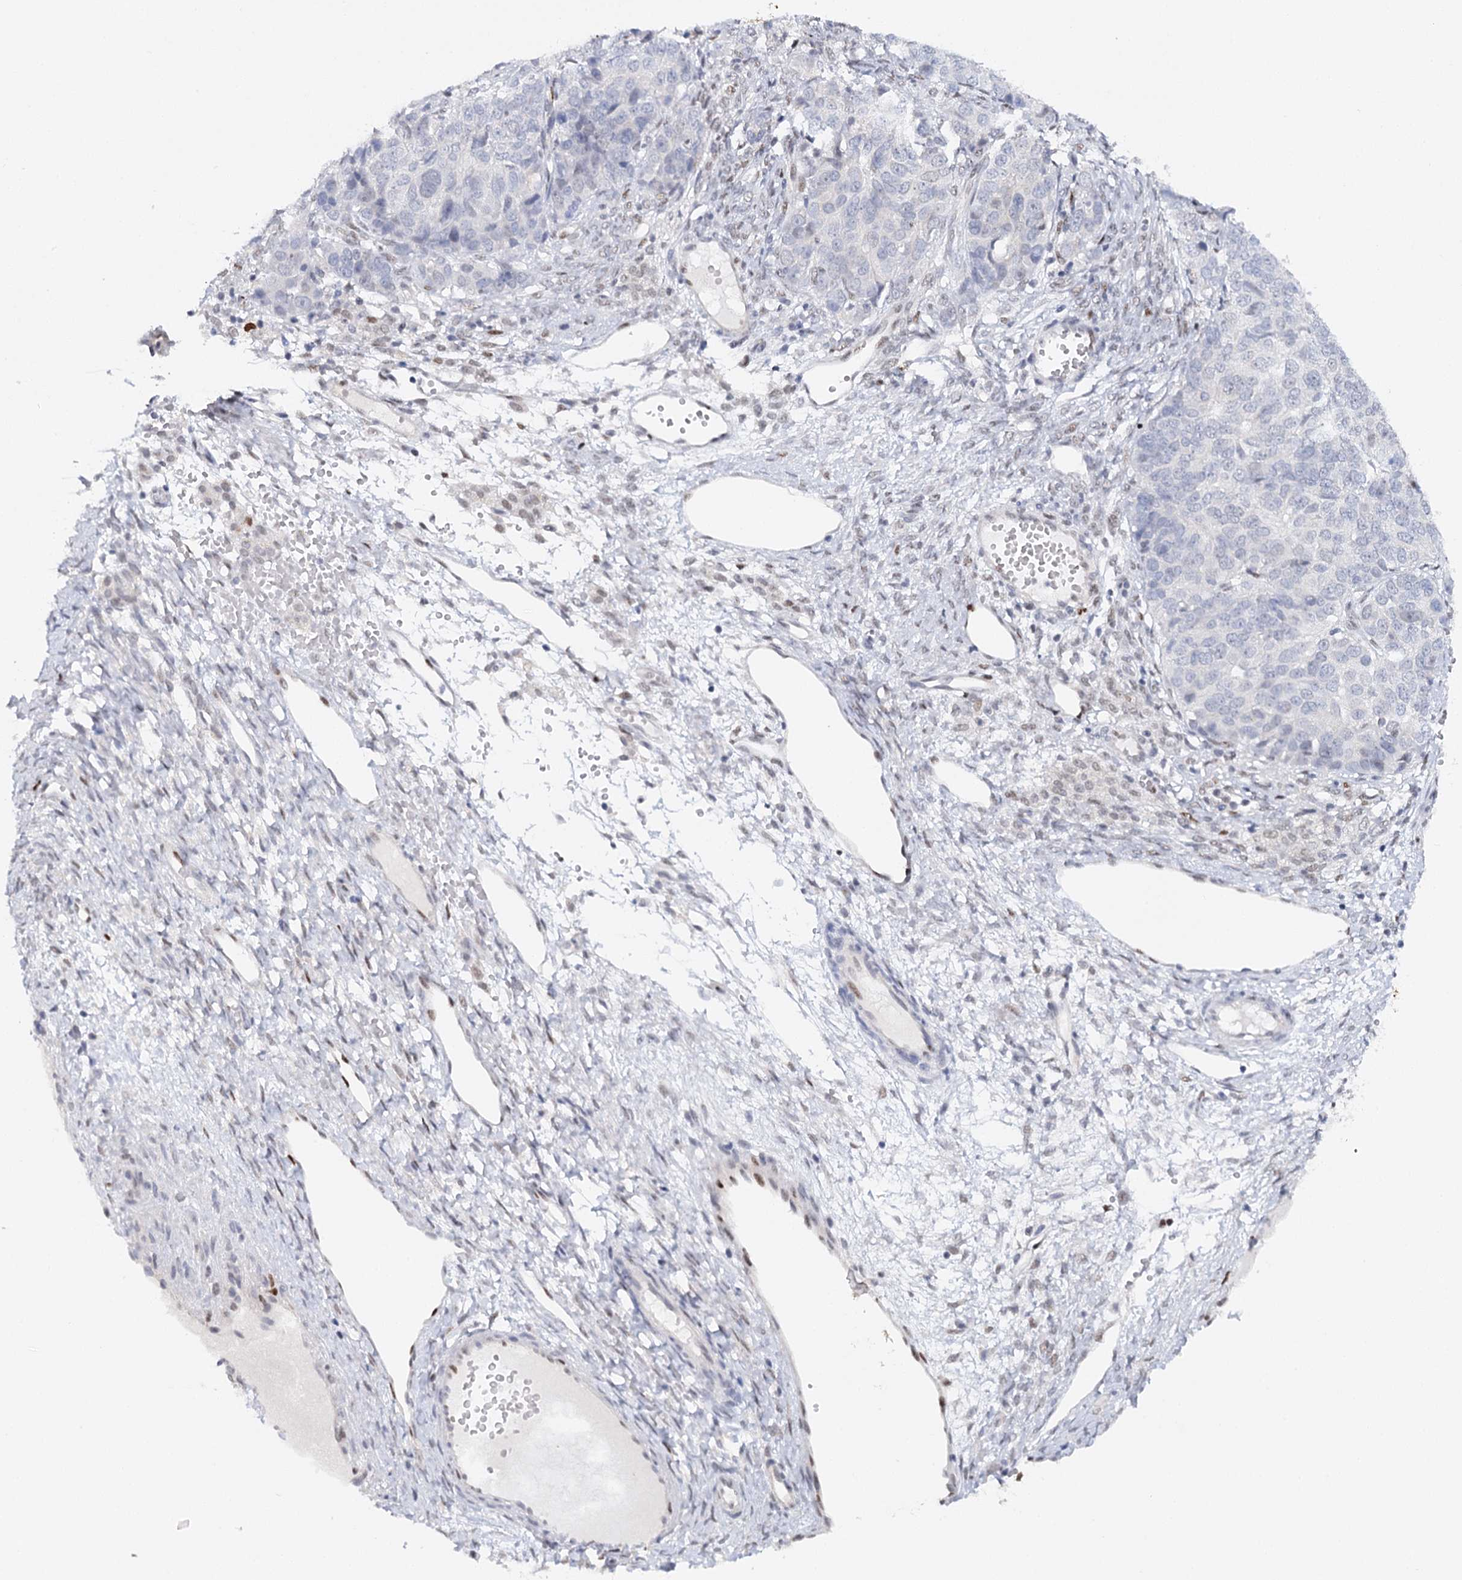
{"staining": {"intensity": "negative", "quantity": "none", "location": "none"}, "tissue": "ovarian cancer", "cell_type": "Tumor cells", "image_type": "cancer", "snomed": [{"axis": "morphology", "description": "Carcinoma, endometroid"}, {"axis": "topography", "description": "Ovary"}], "caption": "Immunohistochemistry of ovarian cancer (endometroid carcinoma) demonstrates no expression in tumor cells. The staining is performed using DAB brown chromogen with nuclei counter-stained in using hematoxylin.", "gene": "TP53", "patient": {"sex": "female", "age": 51}}